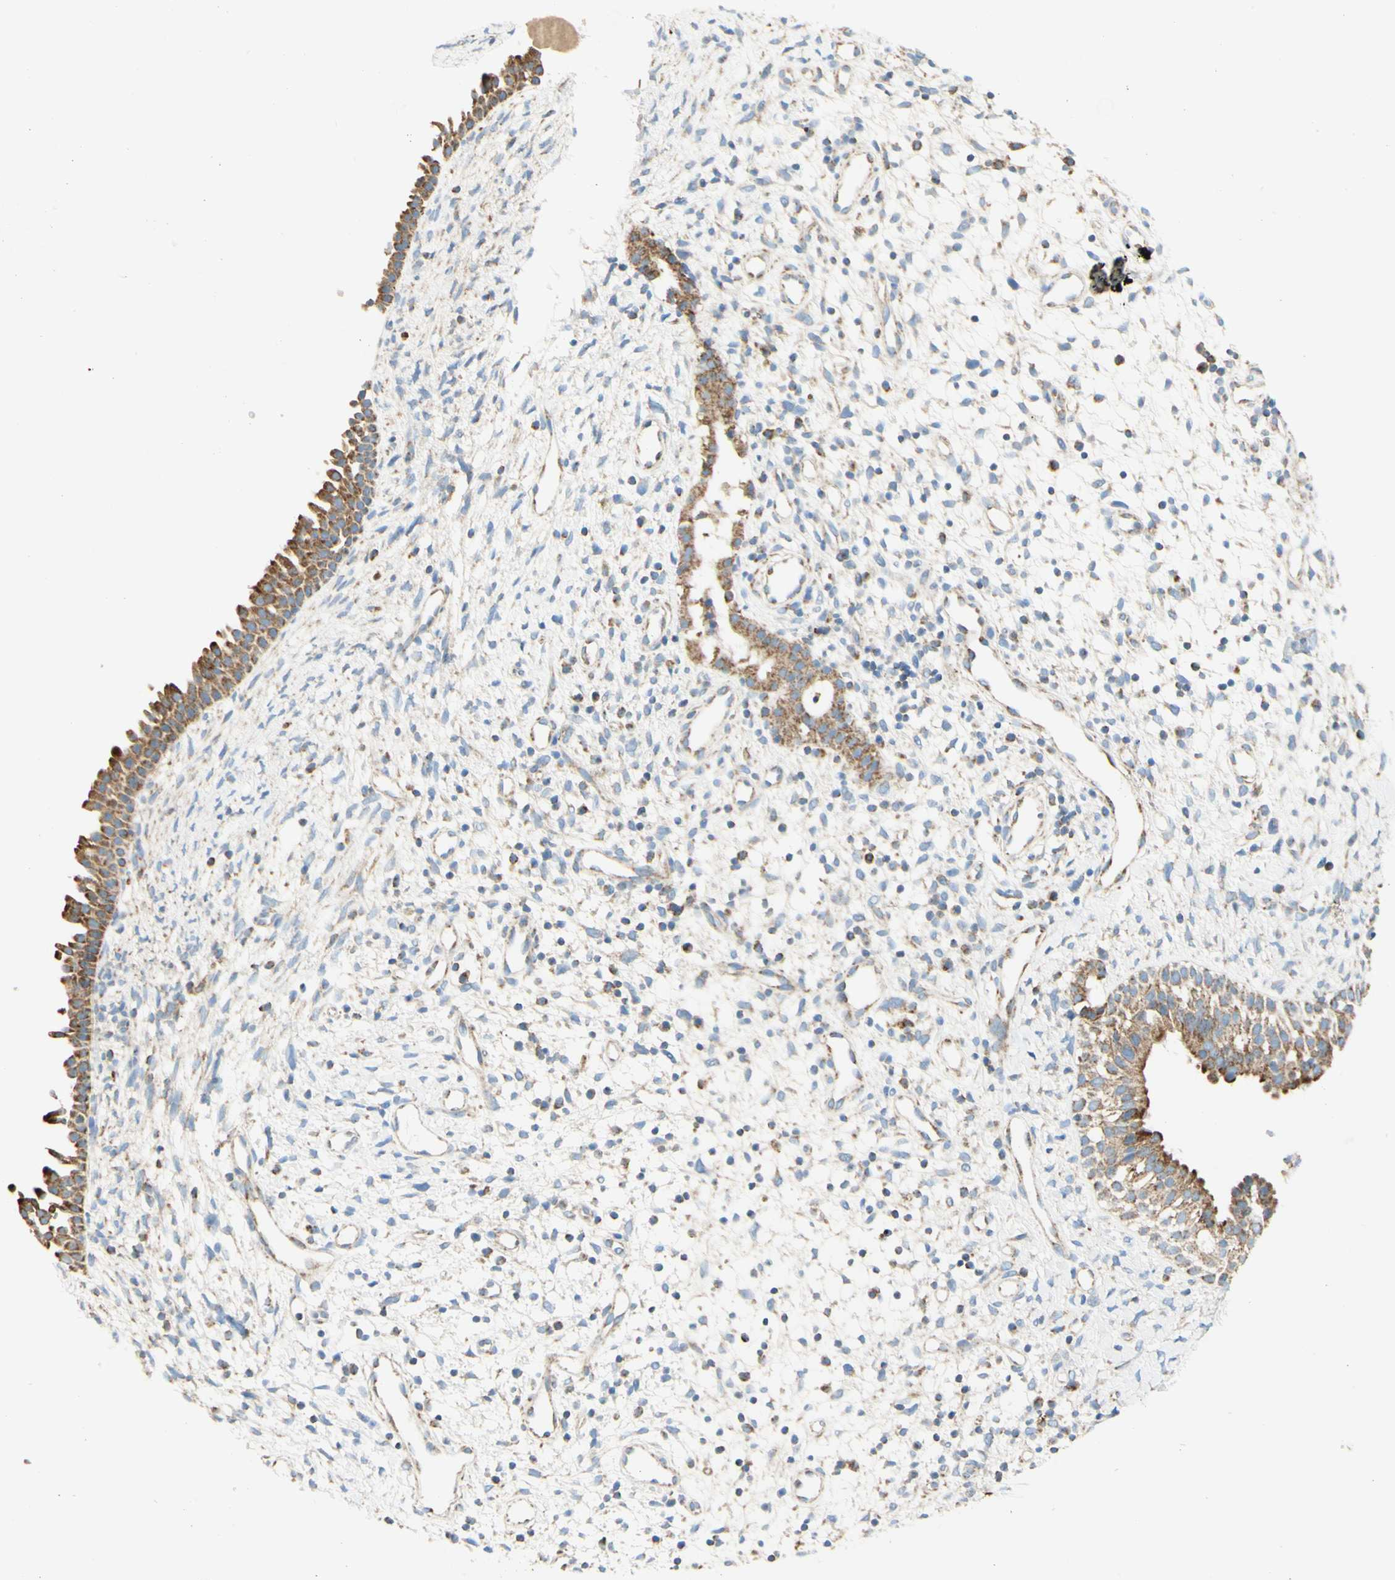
{"staining": {"intensity": "moderate", "quantity": ">75%", "location": "cytoplasmic/membranous"}, "tissue": "nasopharynx", "cell_type": "Respiratory epithelial cells", "image_type": "normal", "snomed": [{"axis": "morphology", "description": "Normal tissue, NOS"}, {"axis": "topography", "description": "Nasopharynx"}], "caption": "Brown immunohistochemical staining in benign nasopharynx exhibits moderate cytoplasmic/membranous staining in approximately >75% of respiratory epithelial cells.", "gene": "ARMC10", "patient": {"sex": "male", "age": 22}}